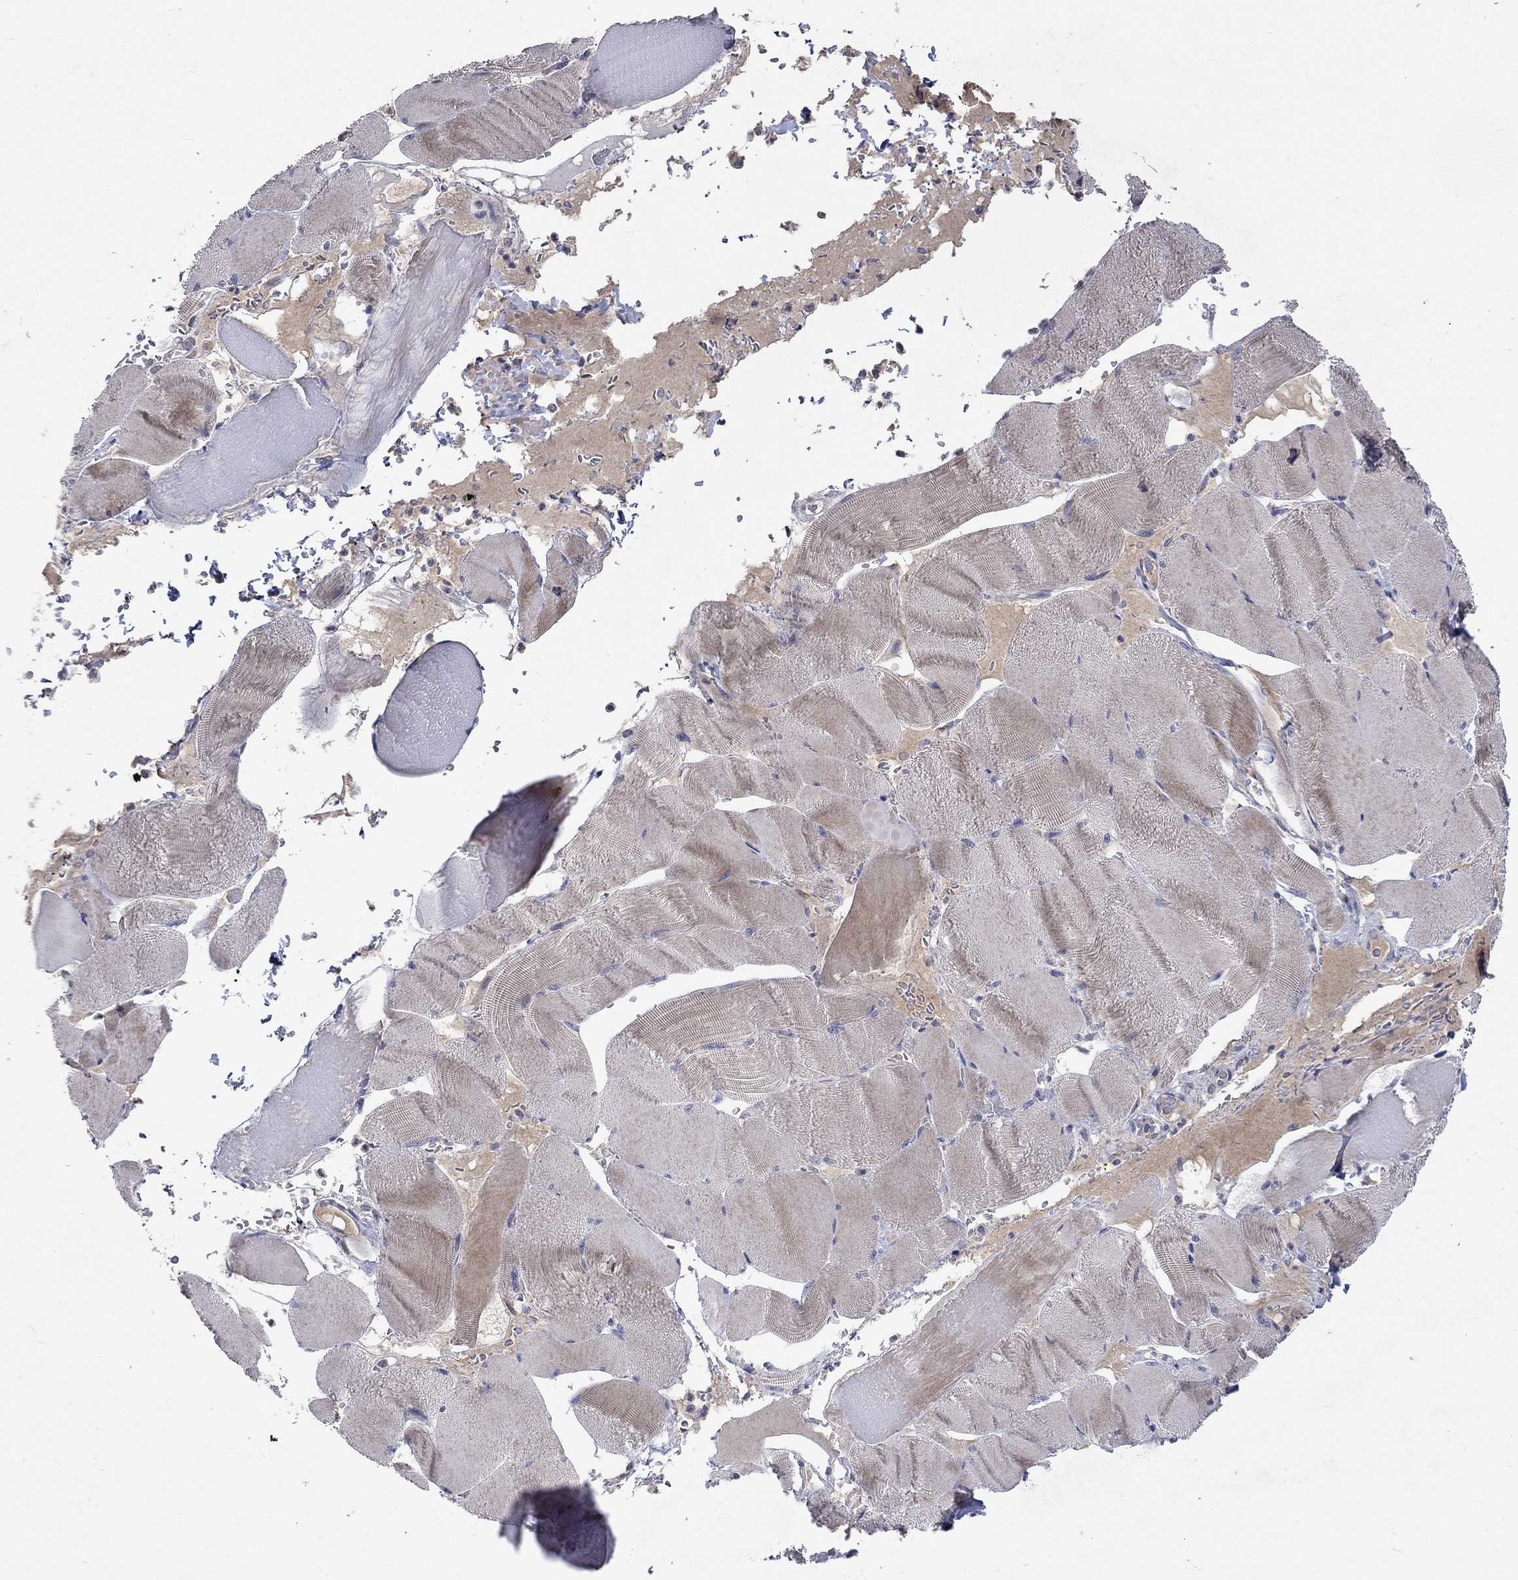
{"staining": {"intensity": "weak", "quantity": "<25%", "location": "cytoplasmic/membranous"}, "tissue": "skeletal muscle", "cell_type": "Myocytes", "image_type": "normal", "snomed": [{"axis": "morphology", "description": "Normal tissue, NOS"}, {"axis": "topography", "description": "Skeletal muscle"}], "caption": "DAB (3,3'-diaminobenzidine) immunohistochemical staining of benign skeletal muscle exhibits no significant positivity in myocytes.", "gene": "TMEM169", "patient": {"sex": "male", "age": 56}}